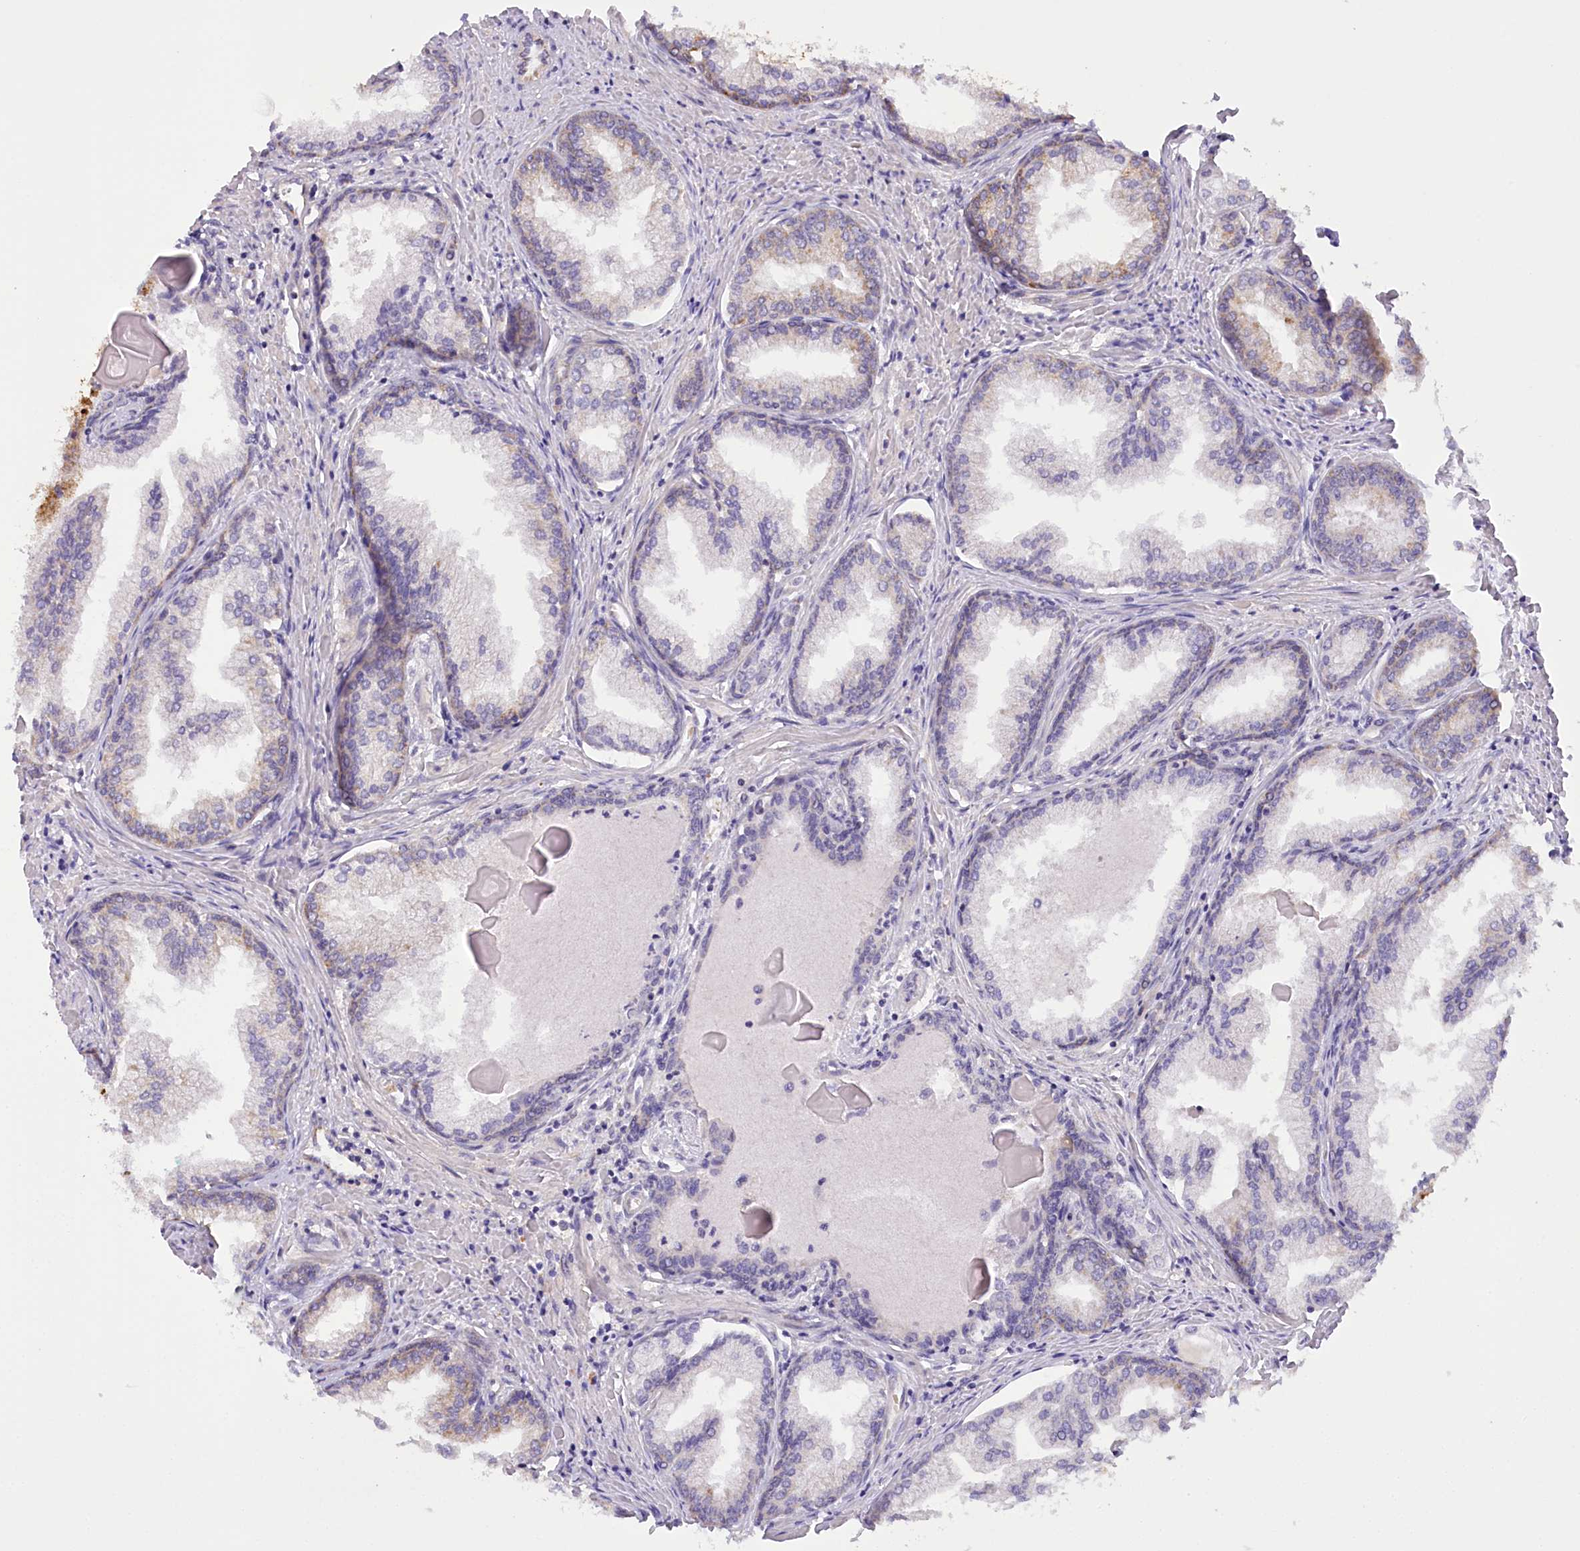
{"staining": {"intensity": "moderate", "quantity": "<25%", "location": "cytoplasmic/membranous"}, "tissue": "prostate cancer", "cell_type": "Tumor cells", "image_type": "cancer", "snomed": [{"axis": "morphology", "description": "Adenocarcinoma, High grade"}, {"axis": "topography", "description": "Prostate"}], "caption": "This photomicrograph demonstrates adenocarcinoma (high-grade) (prostate) stained with immunohistochemistry (IHC) to label a protein in brown. The cytoplasmic/membranous of tumor cells show moderate positivity for the protein. Nuclei are counter-stained blue.", "gene": "DCUN1D1", "patient": {"sex": "male", "age": 68}}